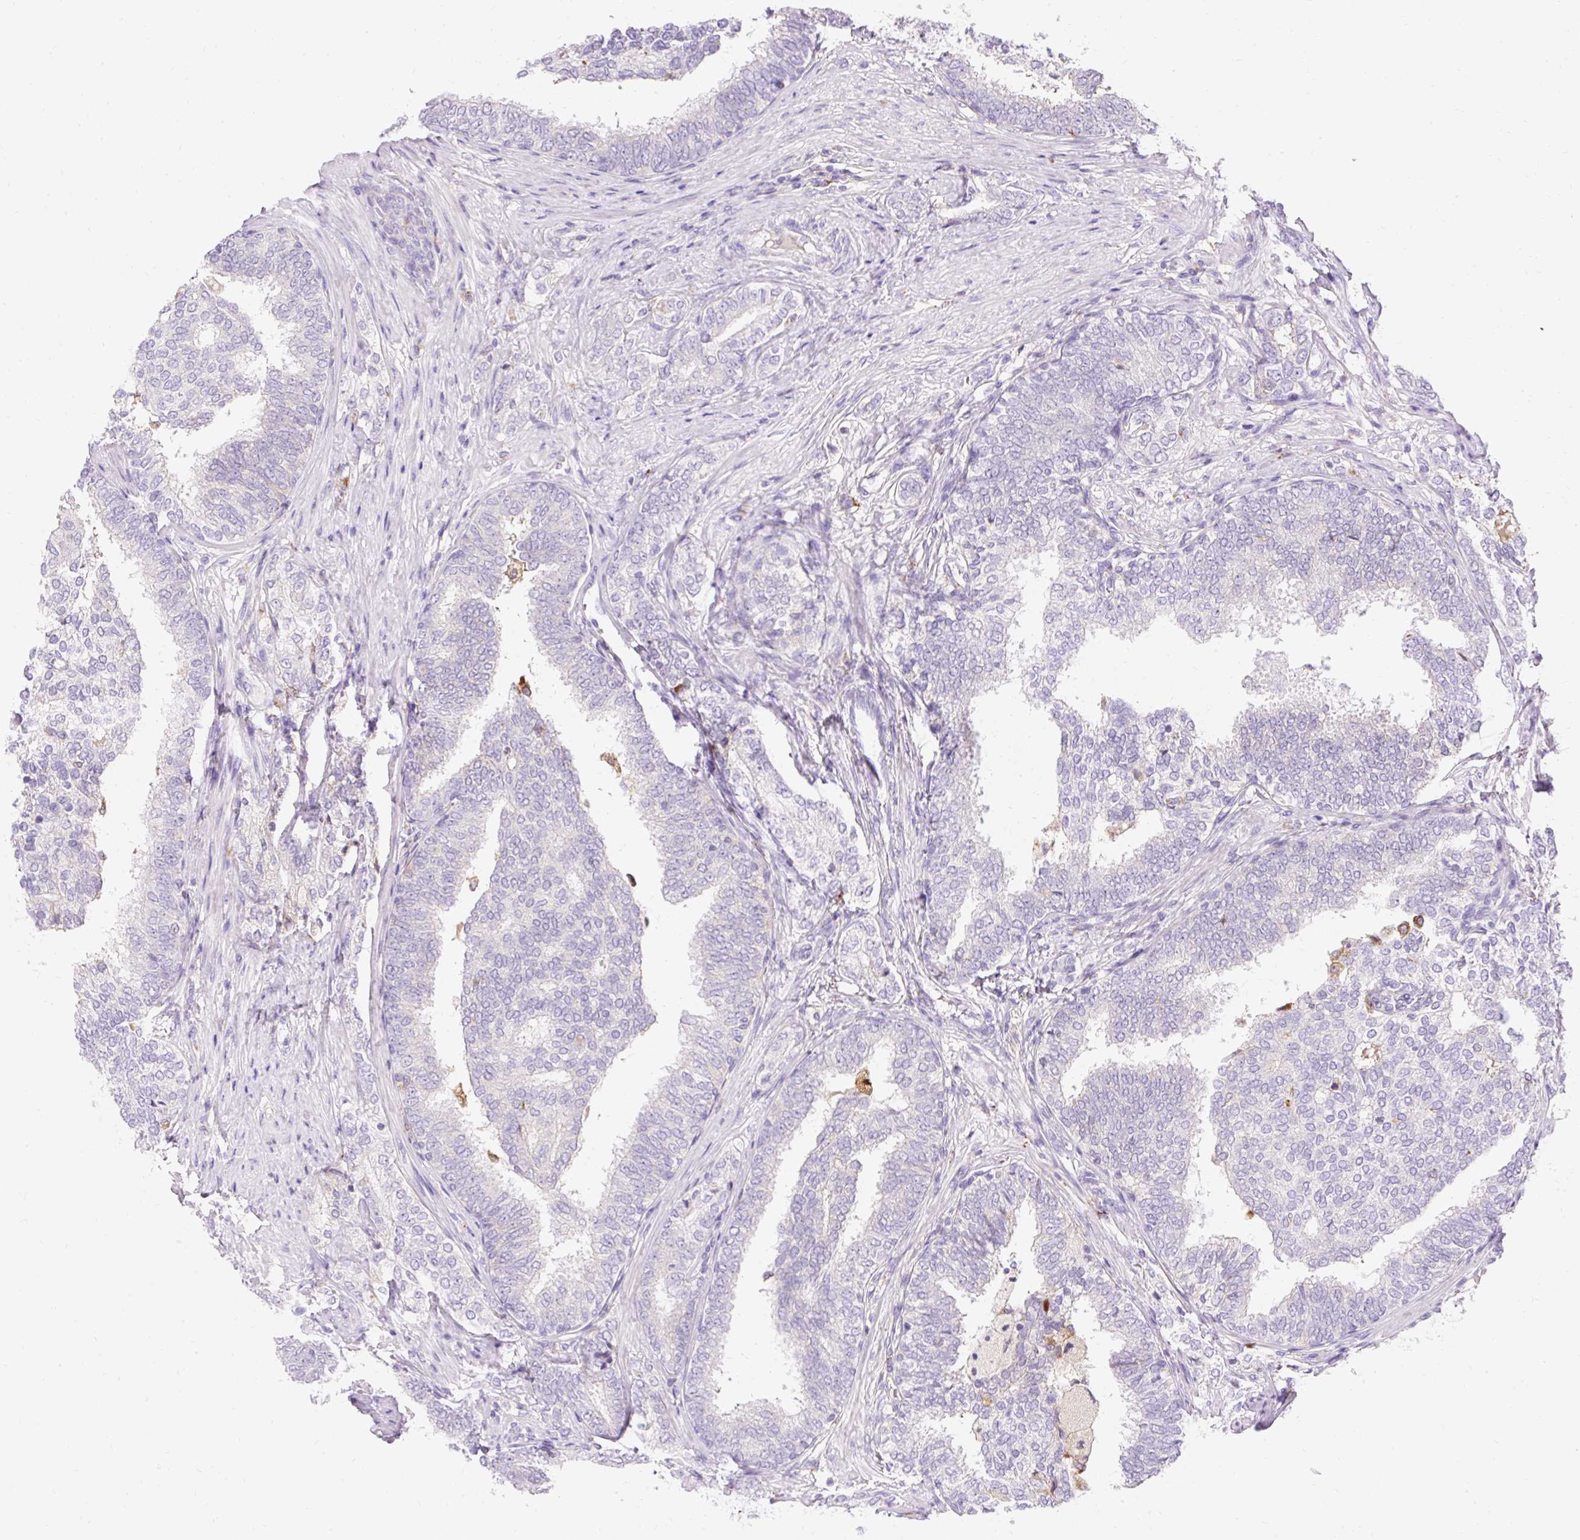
{"staining": {"intensity": "negative", "quantity": "none", "location": "none"}, "tissue": "prostate cancer", "cell_type": "Tumor cells", "image_type": "cancer", "snomed": [{"axis": "morphology", "description": "Adenocarcinoma, High grade"}, {"axis": "topography", "description": "Prostate"}], "caption": "This is a photomicrograph of immunohistochemistry (IHC) staining of adenocarcinoma (high-grade) (prostate), which shows no staining in tumor cells.", "gene": "TMEM150C", "patient": {"sex": "male", "age": 72}}